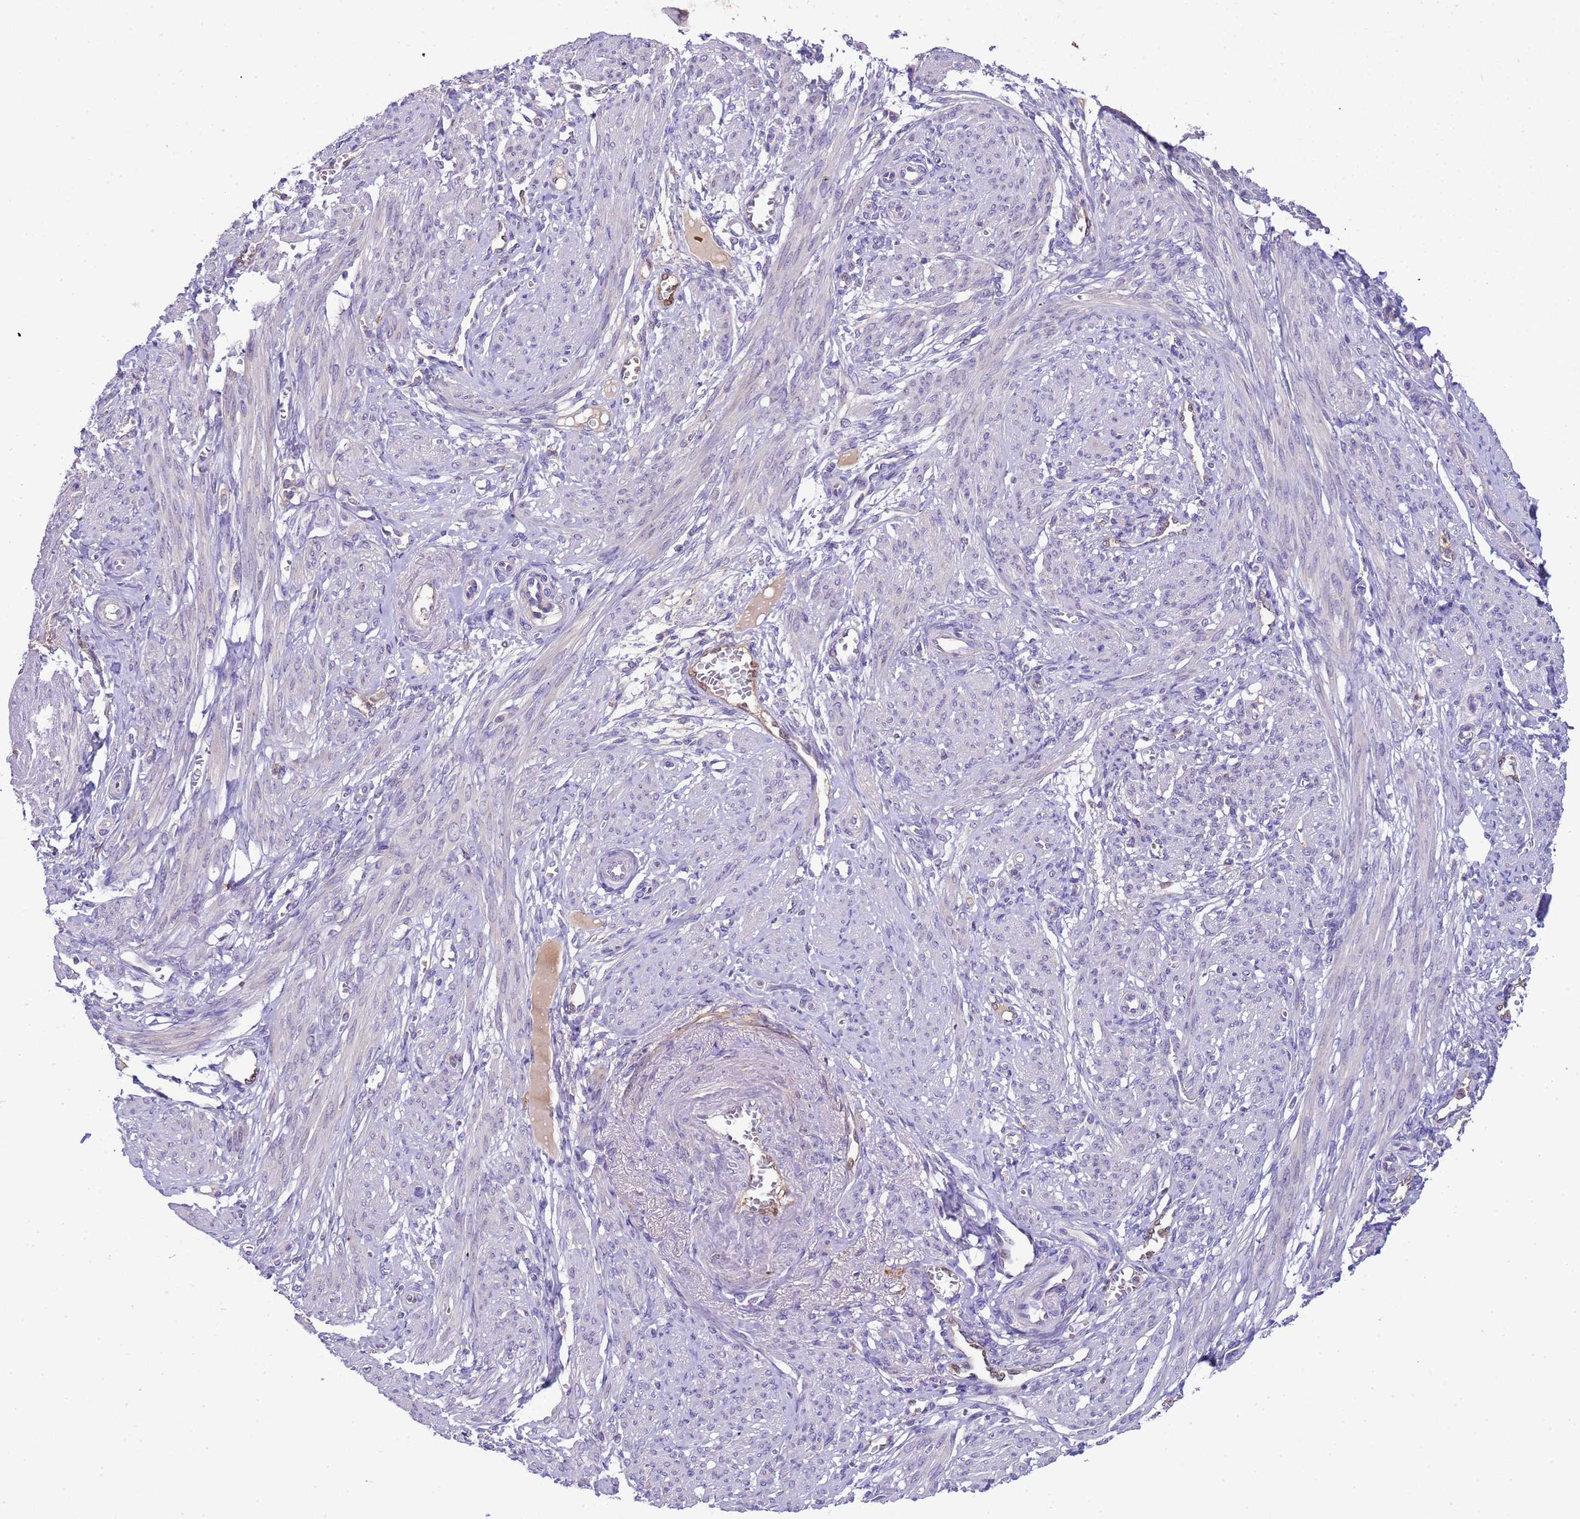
{"staining": {"intensity": "negative", "quantity": "none", "location": "none"}, "tissue": "smooth muscle", "cell_type": "Smooth muscle cells", "image_type": "normal", "snomed": [{"axis": "morphology", "description": "Normal tissue, NOS"}, {"axis": "topography", "description": "Smooth muscle"}], "caption": "IHC photomicrograph of normal smooth muscle stained for a protein (brown), which exhibits no positivity in smooth muscle cells.", "gene": "PLCXD3", "patient": {"sex": "female", "age": 39}}